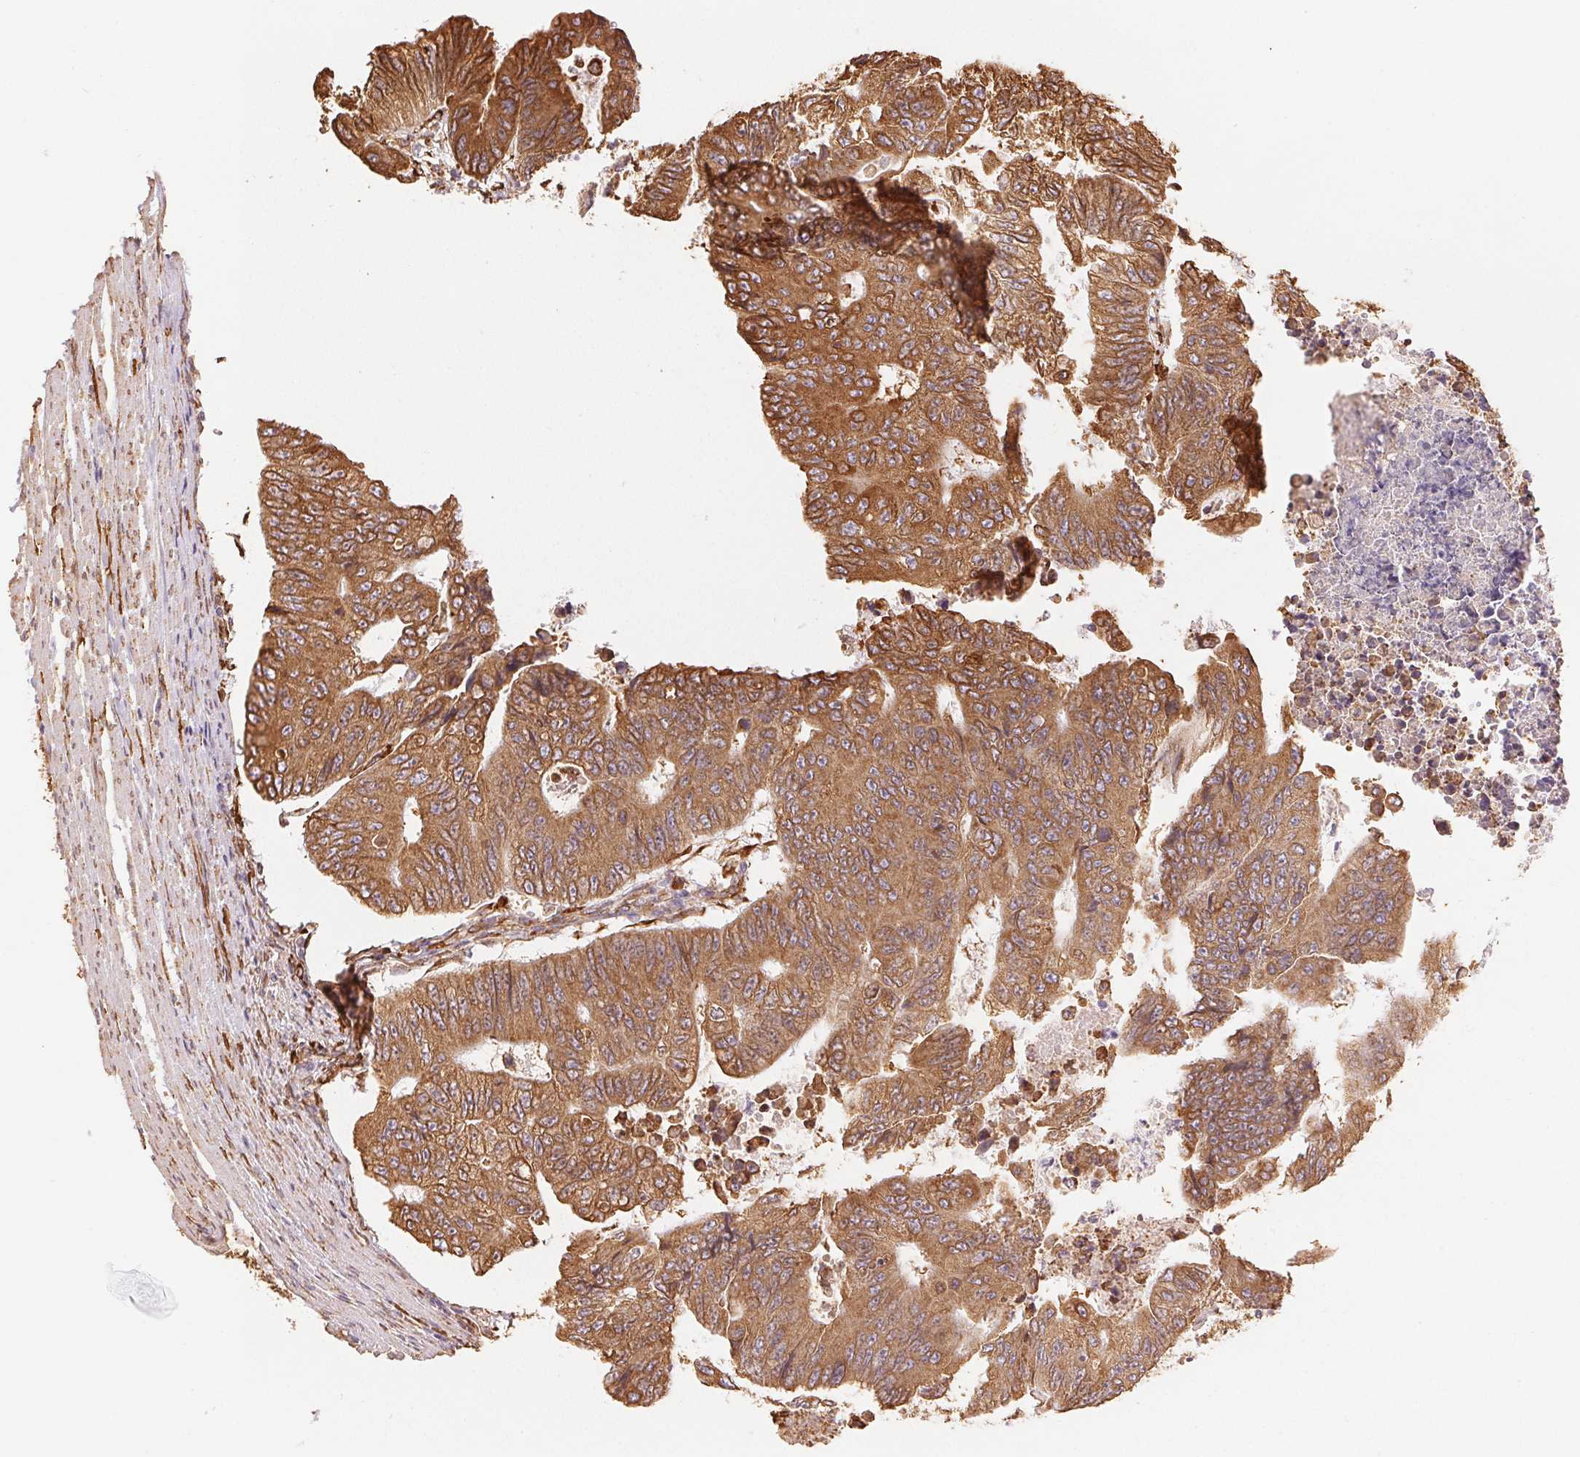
{"staining": {"intensity": "moderate", "quantity": ">75%", "location": "cytoplasmic/membranous"}, "tissue": "colorectal cancer", "cell_type": "Tumor cells", "image_type": "cancer", "snomed": [{"axis": "morphology", "description": "Adenocarcinoma, NOS"}, {"axis": "topography", "description": "Colon"}], "caption": "Immunohistochemical staining of adenocarcinoma (colorectal) exhibits medium levels of moderate cytoplasmic/membranous protein staining in approximately >75% of tumor cells.", "gene": "RCN3", "patient": {"sex": "female", "age": 48}}